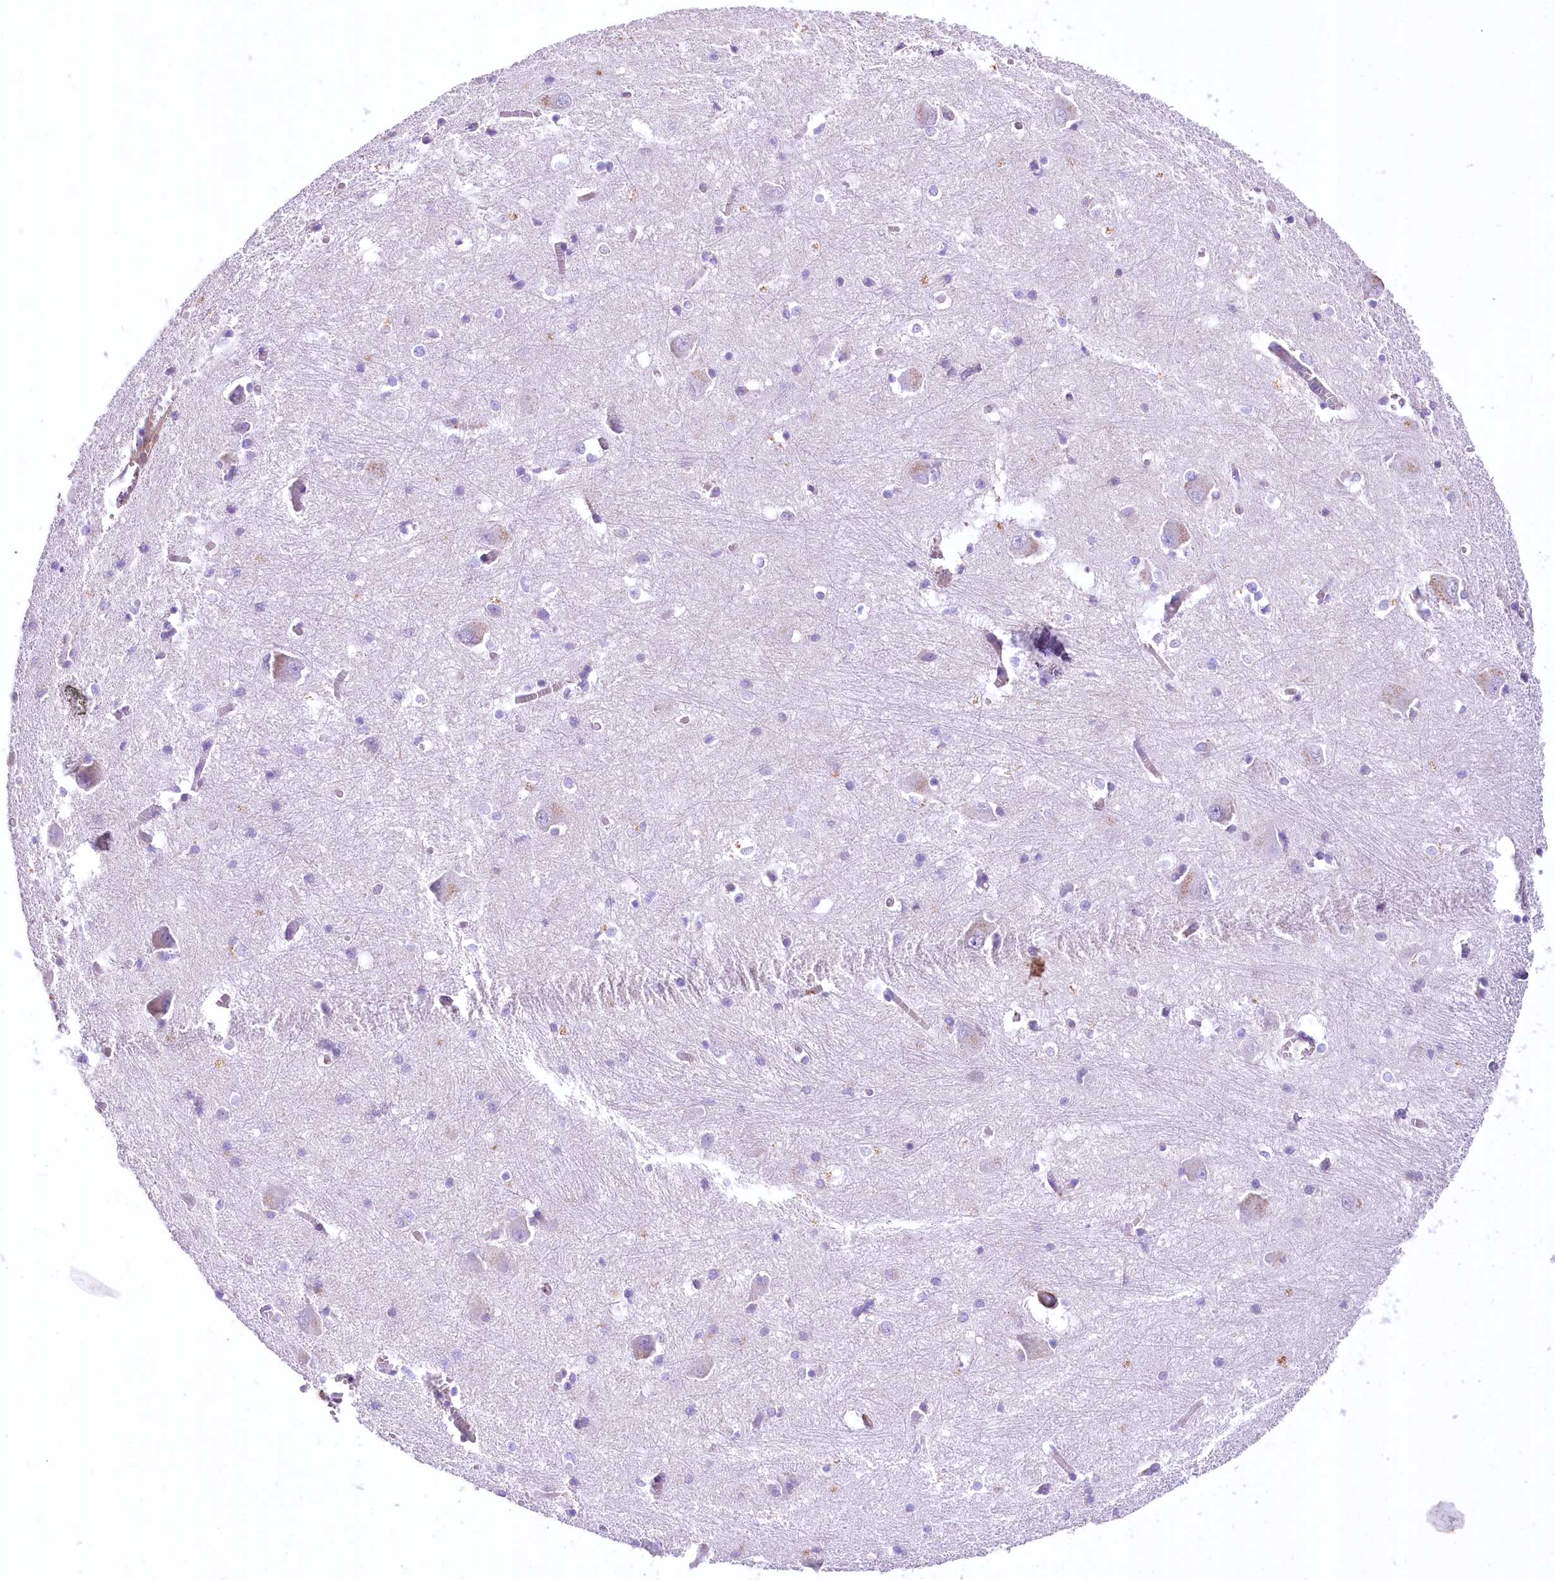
{"staining": {"intensity": "negative", "quantity": "none", "location": "none"}, "tissue": "caudate", "cell_type": "Glial cells", "image_type": "normal", "snomed": [{"axis": "morphology", "description": "Normal tissue, NOS"}, {"axis": "topography", "description": "Lateral ventricle wall"}], "caption": "The image exhibits no staining of glial cells in unremarkable caudate. Nuclei are stained in blue.", "gene": "RDH16", "patient": {"sex": "male", "age": 37}}